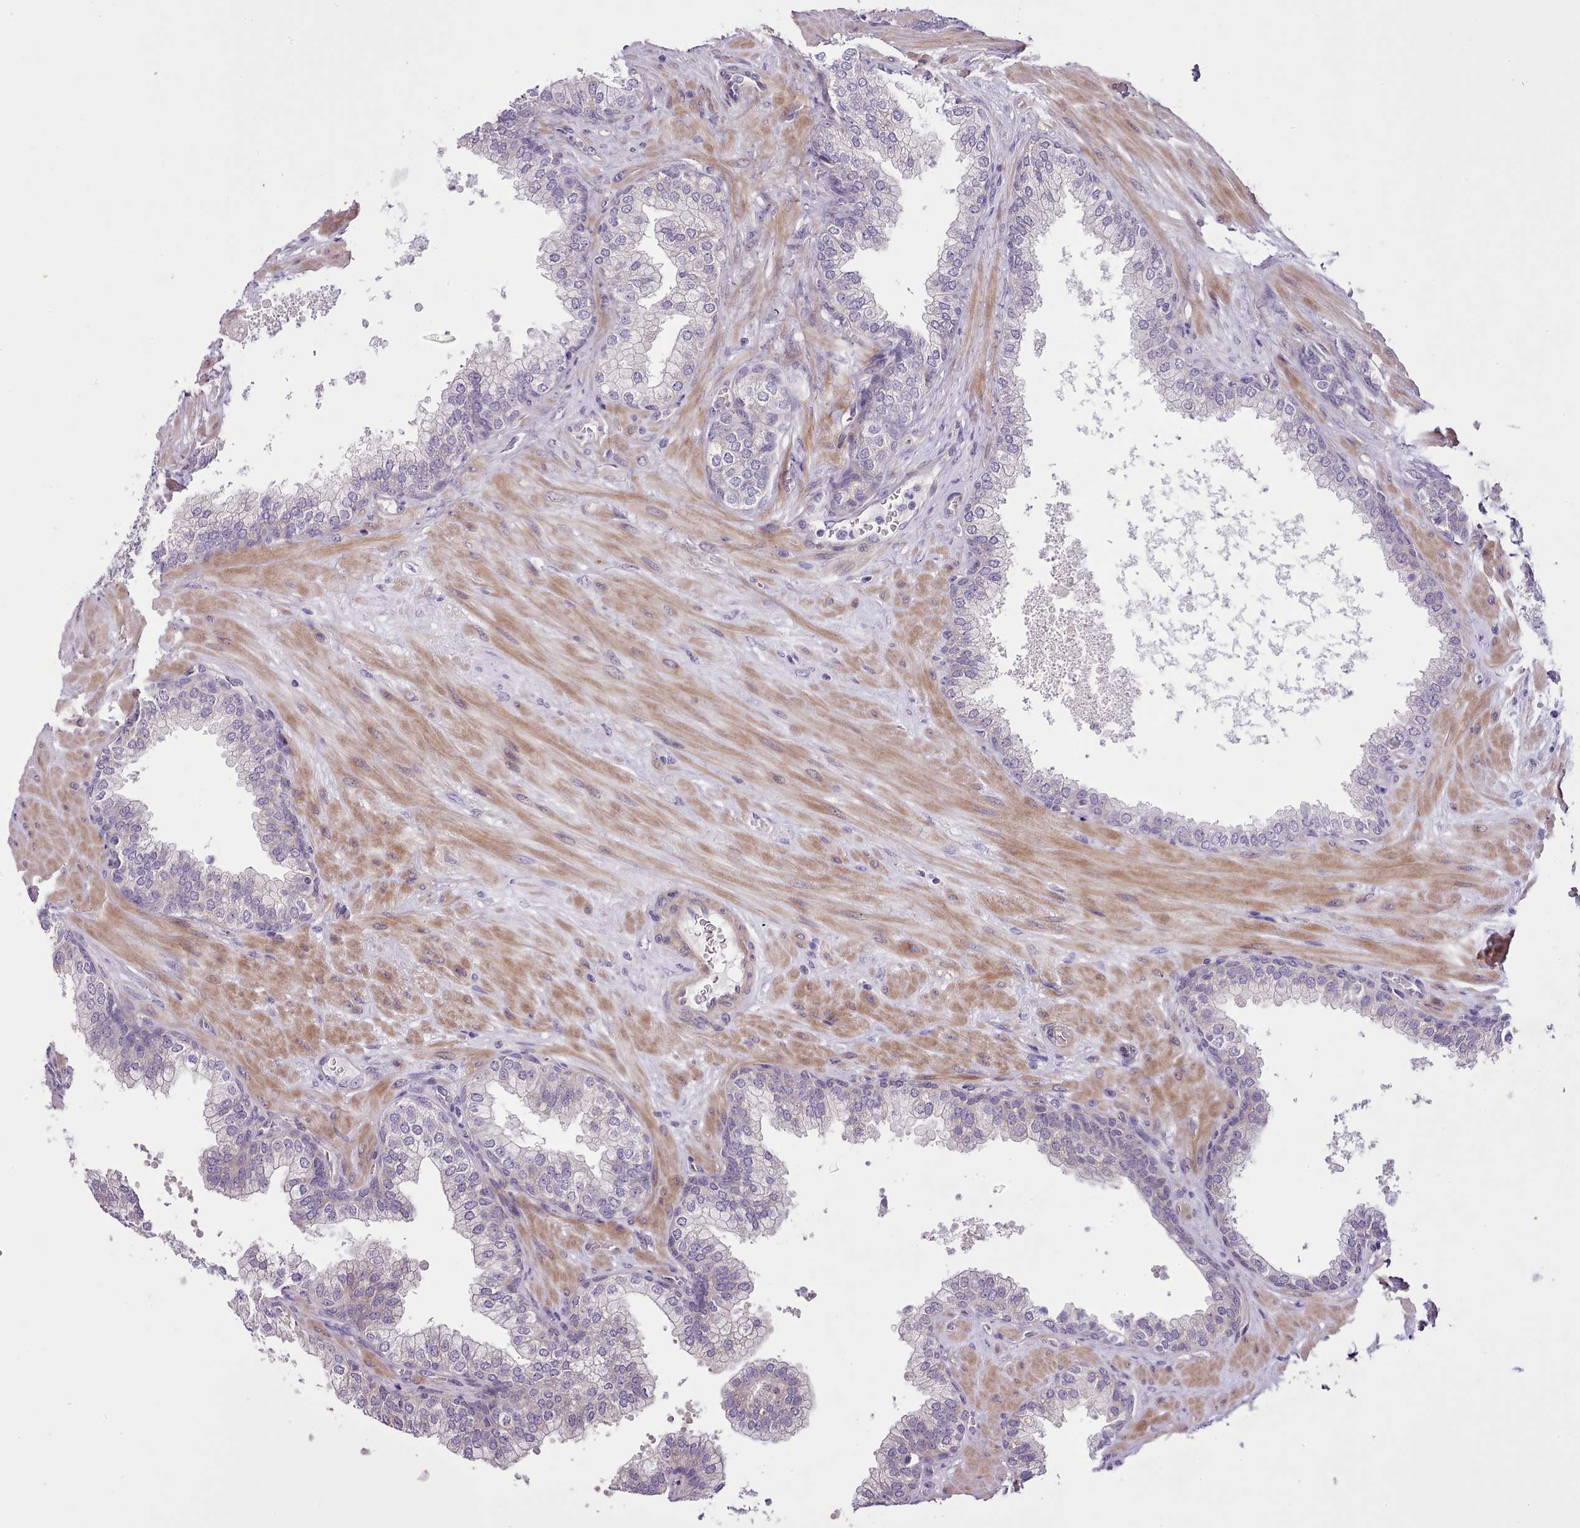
{"staining": {"intensity": "negative", "quantity": "none", "location": "none"}, "tissue": "prostate", "cell_type": "Glandular cells", "image_type": "normal", "snomed": [{"axis": "morphology", "description": "Normal tissue, NOS"}, {"axis": "topography", "description": "Prostate"}], "caption": "The IHC photomicrograph has no significant positivity in glandular cells of prostate.", "gene": "SETX", "patient": {"sex": "male", "age": 60}}